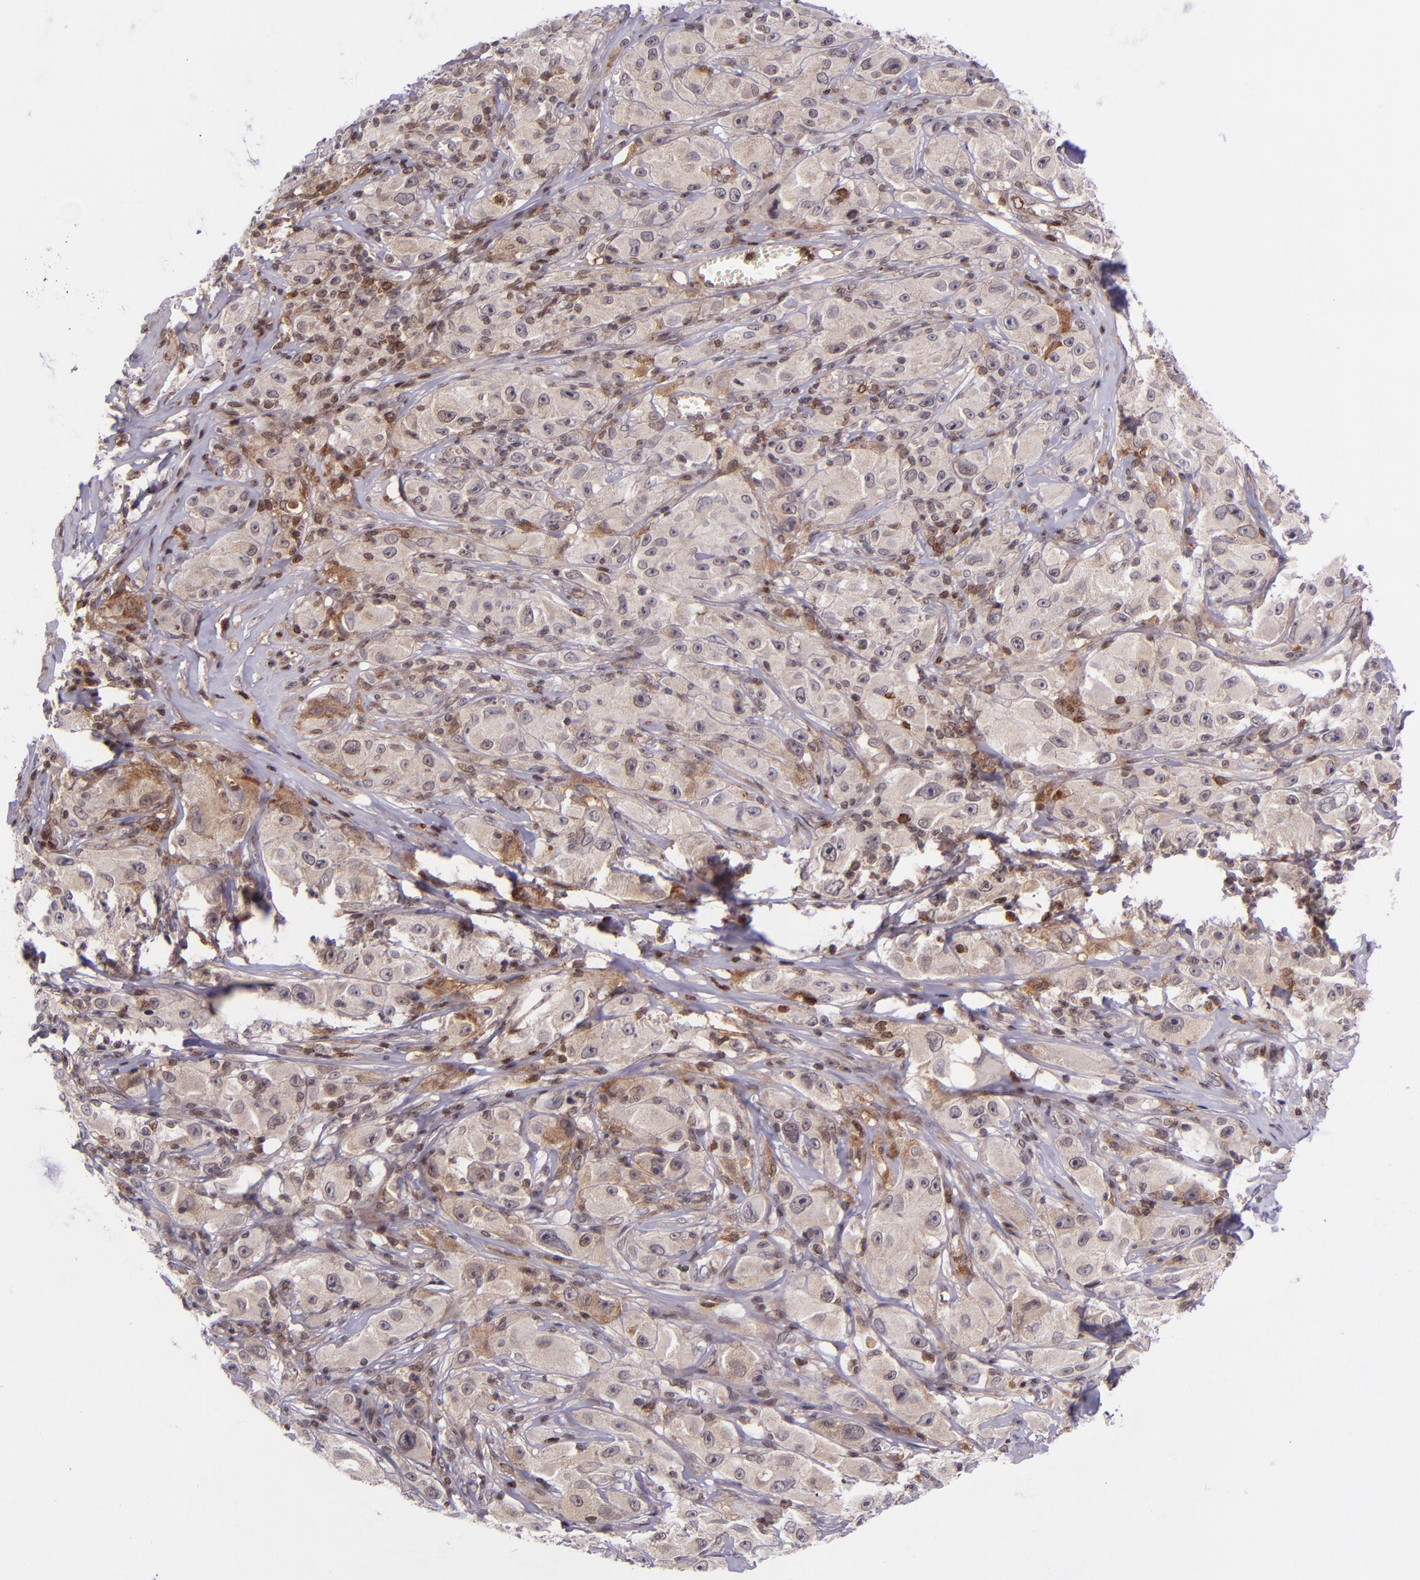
{"staining": {"intensity": "negative", "quantity": "none", "location": "none"}, "tissue": "melanoma", "cell_type": "Tumor cells", "image_type": "cancer", "snomed": [{"axis": "morphology", "description": "Malignant melanoma, NOS"}, {"axis": "topography", "description": "Skin"}], "caption": "DAB immunohistochemical staining of human malignant melanoma exhibits no significant expression in tumor cells.", "gene": "SELL", "patient": {"sex": "male", "age": 56}}